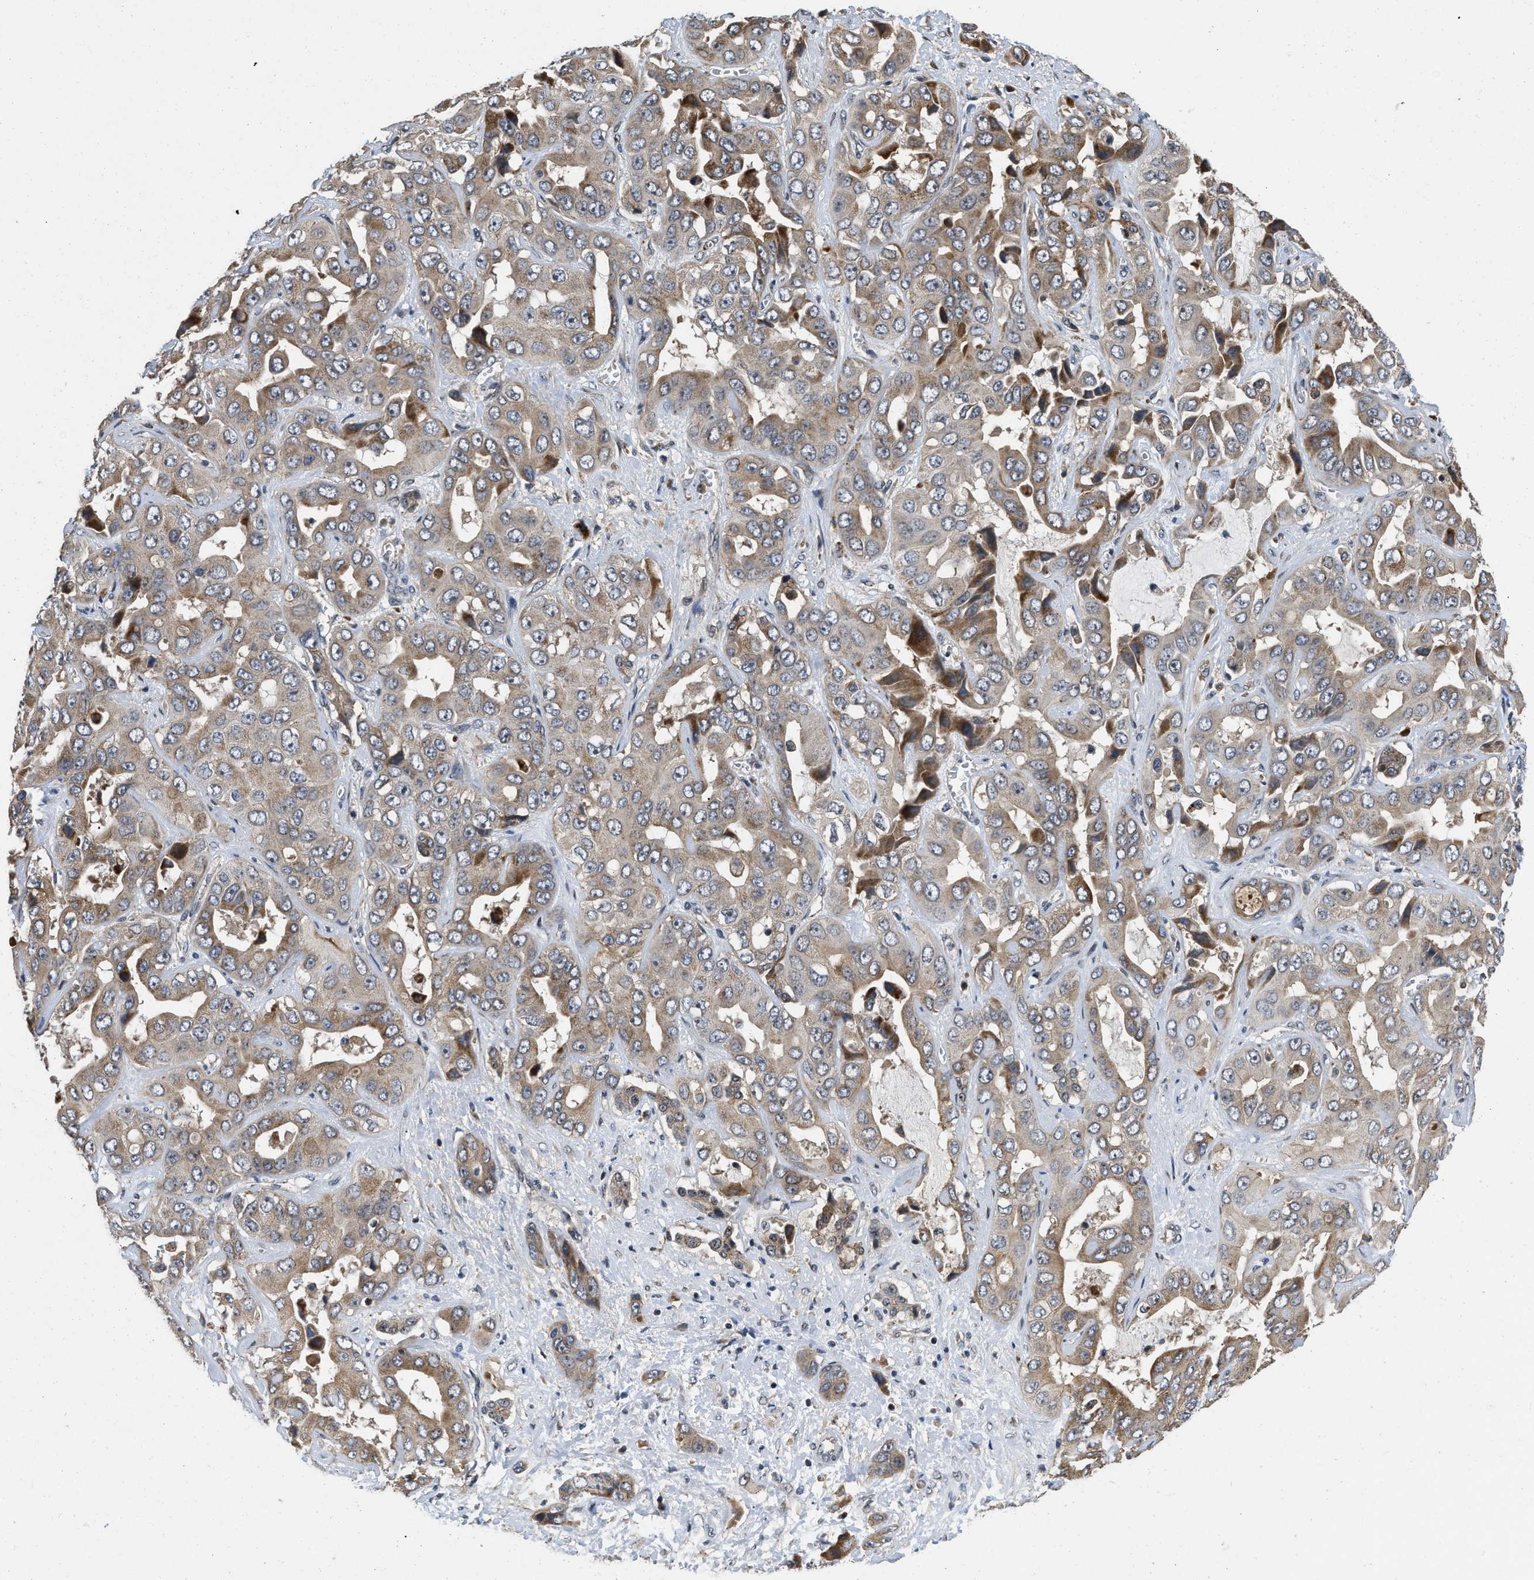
{"staining": {"intensity": "weak", "quantity": ">75%", "location": "cytoplasmic/membranous"}, "tissue": "liver cancer", "cell_type": "Tumor cells", "image_type": "cancer", "snomed": [{"axis": "morphology", "description": "Cholangiocarcinoma"}, {"axis": "topography", "description": "Liver"}], "caption": "IHC (DAB) staining of human cholangiocarcinoma (liver) reveals weak cytoplasmic/membranous protein staining in about >75% of tumor cells.", "gene": "PRDM14", "patient": {"sex": "female", "age": 52}}